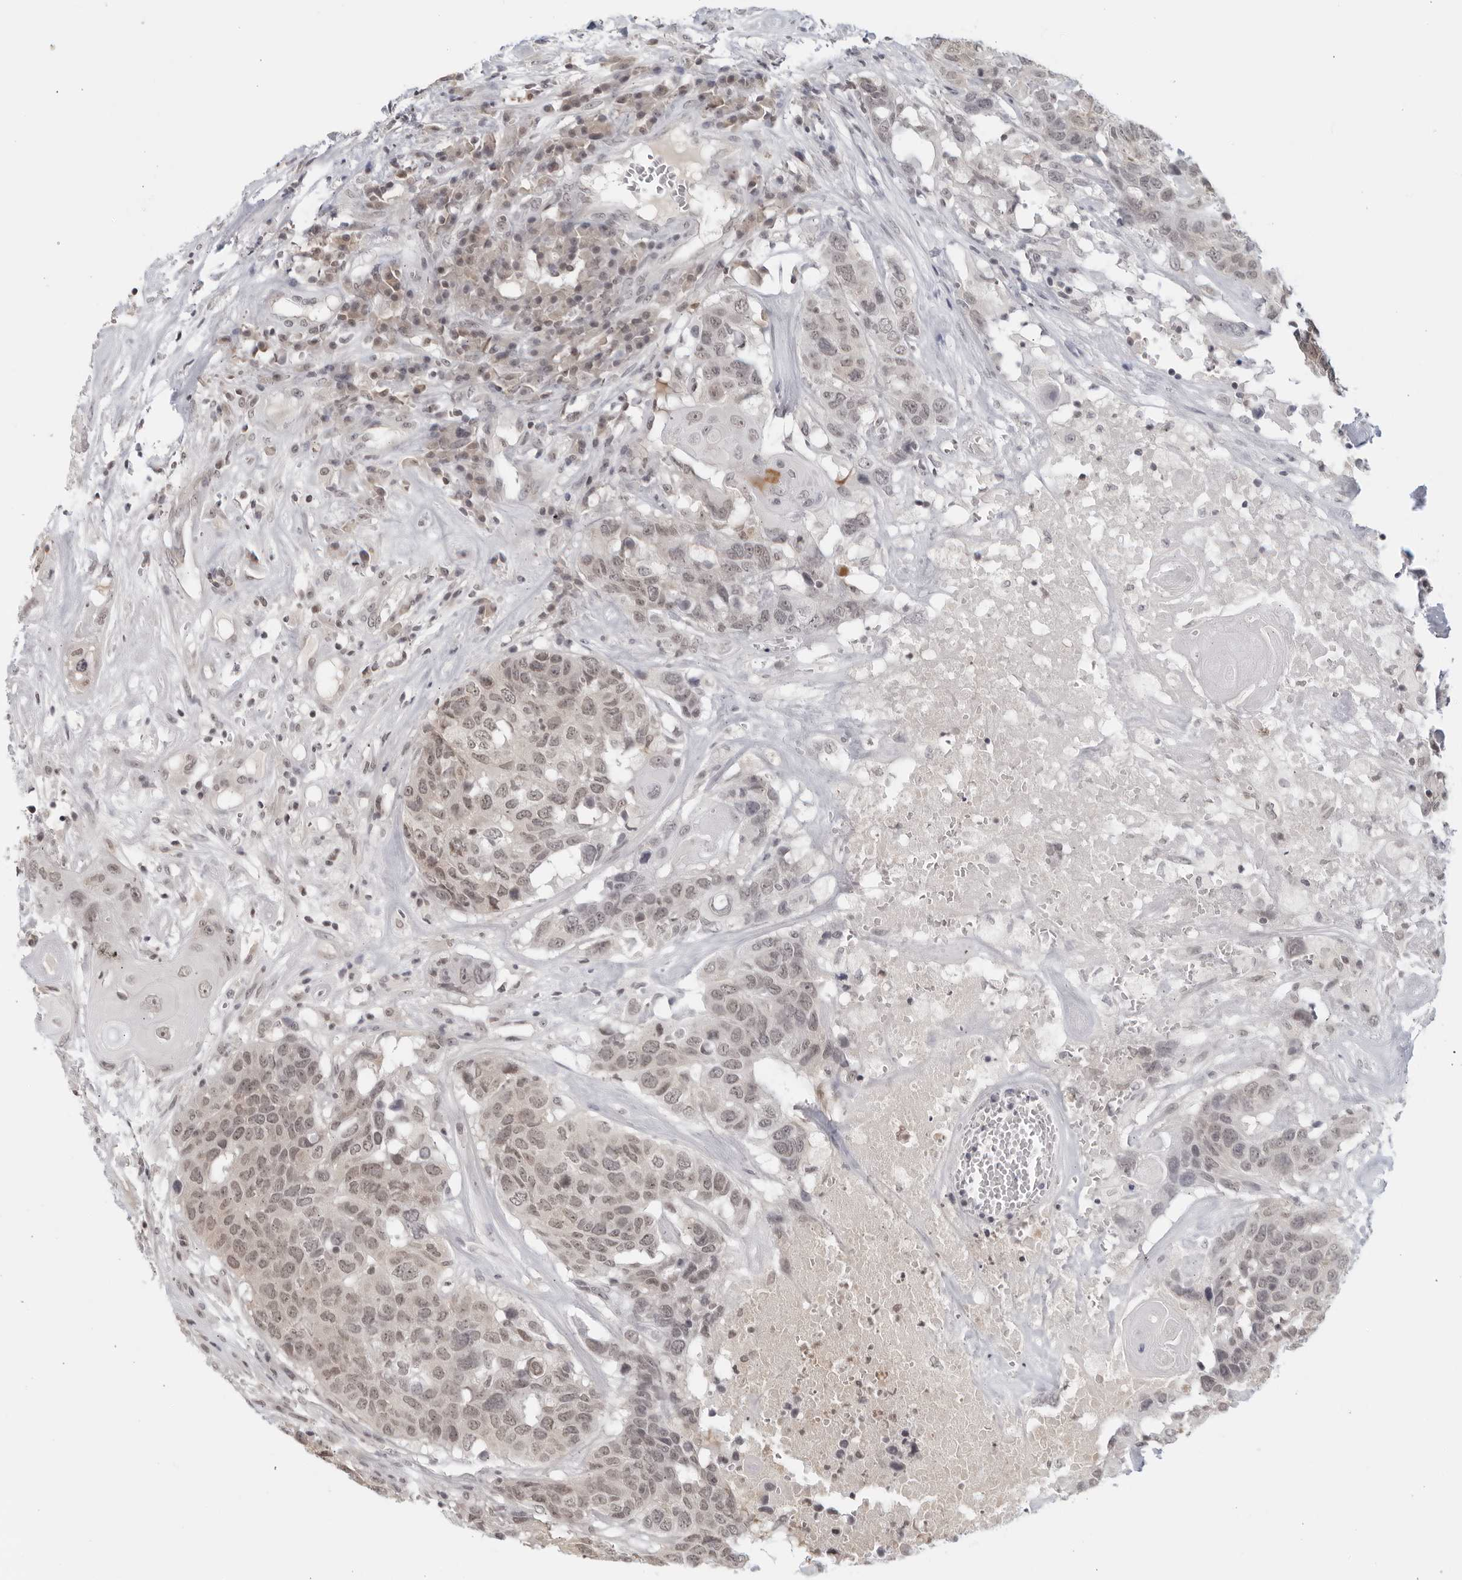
{"staining": {"intensity": "weak", "quantity": "<25%", "location": "nuclear"}, "tissue": "head and neck cancer", "cell_type": "Tumor cells", "image_type": "cancer", "snomed": [{"axis": "morphology", "description": "Squamous cell carcinoma, NOS"}, {"axis": "topography", "description": "Head-Neck"}], "caption": "Human squamous cell carcinoma (head and neck) stained for a protein using immunohistochemistry (IHC) exhibits no expression in tumor cells.", "gene": "RAB11FIP3", "patient": {"sex": "male", "age": 66}}